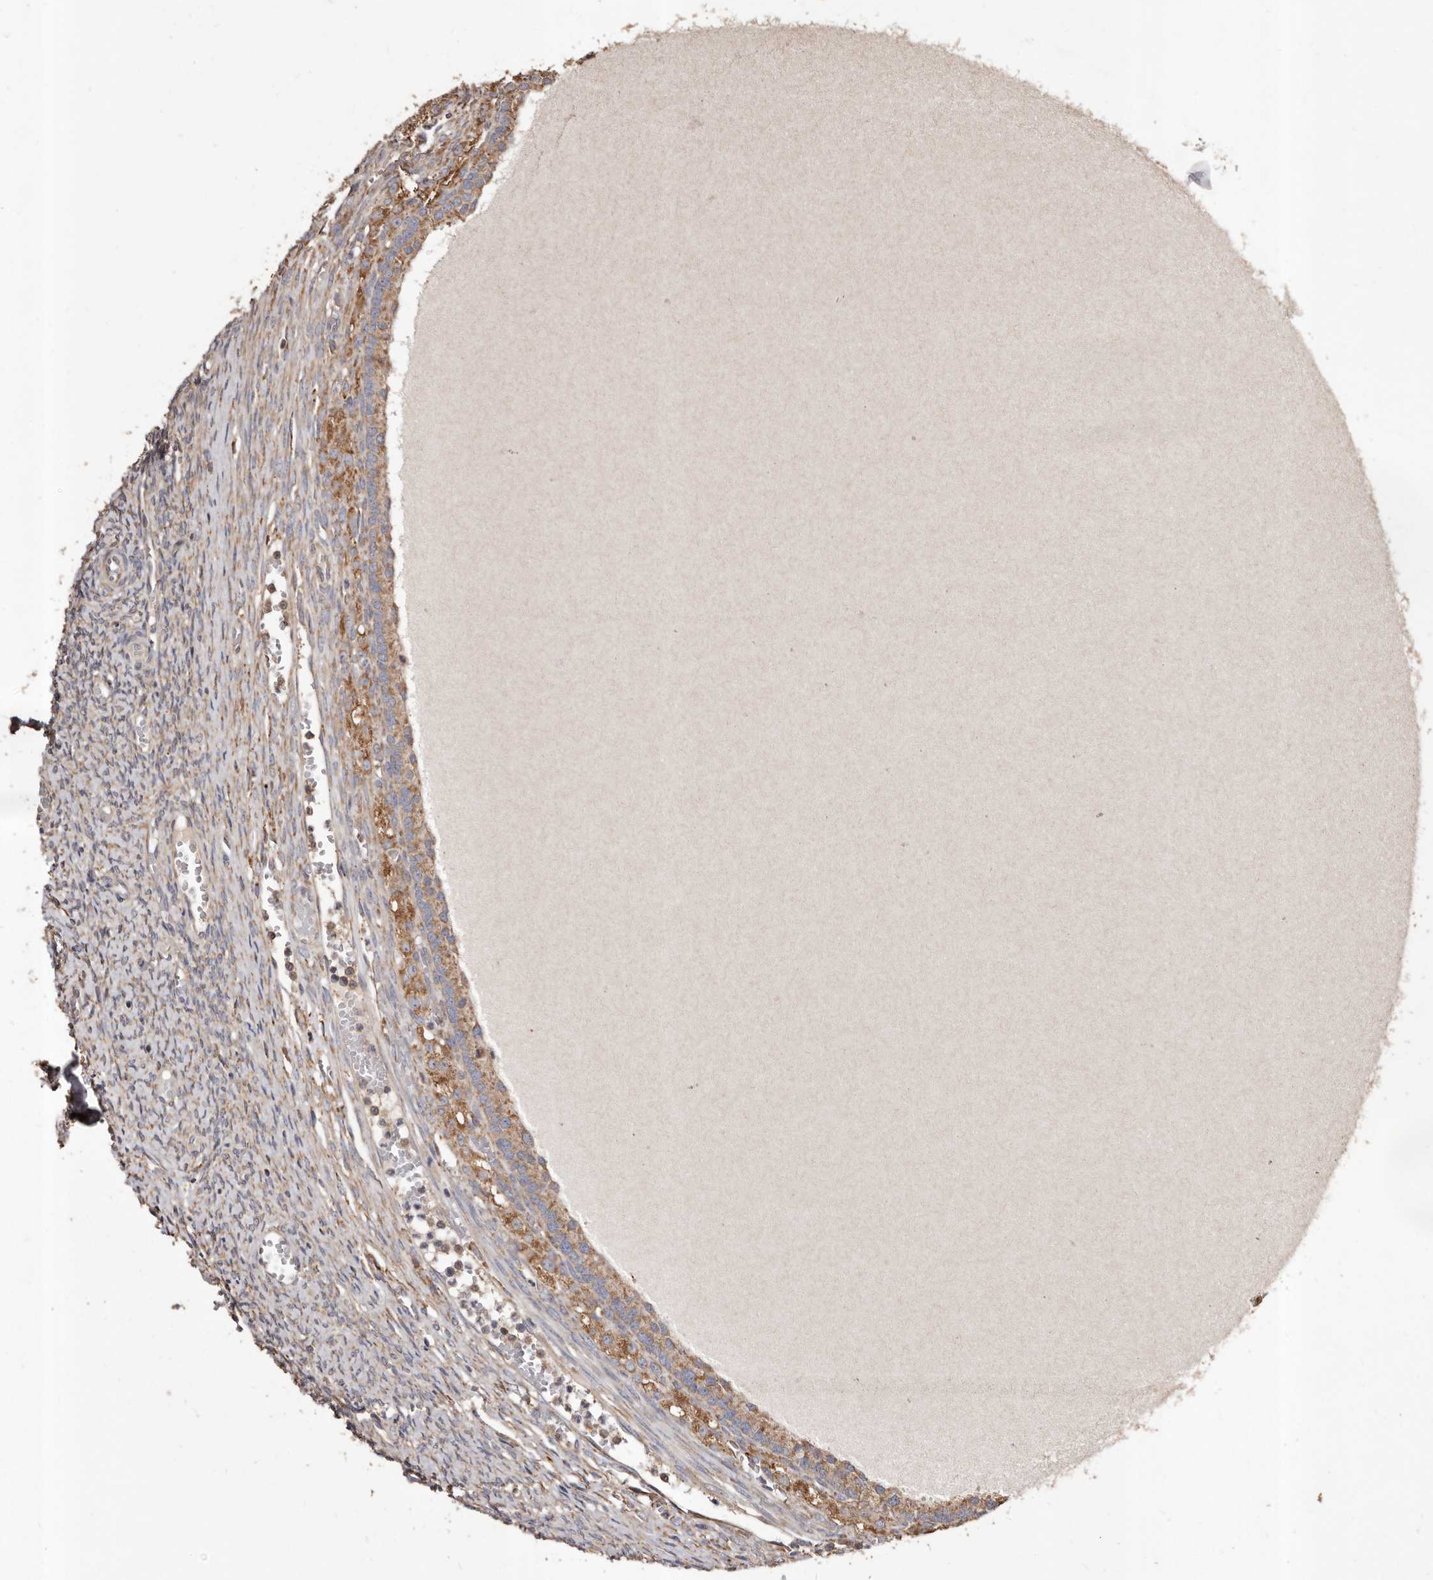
{"staining": {"intensity": "weak", "quantity": "25%-75%", "location": "cytoplasmic/membranous"}, "tissue": "ovary", "cell_type": "Follicle cells", "image_type": "normal", "snomed": [{"axis": "morphology", "description": "Normal tissue, NOS"}, {"axis": "topography", "description": "Ovary"}], "caption": "Immunohistochemistry histopathology image of normal ovary: ovary stained using IHC shows low levels of weak protein expression localized specifically in the cytoplasmic/membranous of follicle cells, appearing as a cytoplasmic/membranous brown color.", "gene": "STEAP2", "patient": {"sex": "female", "age": 41}}